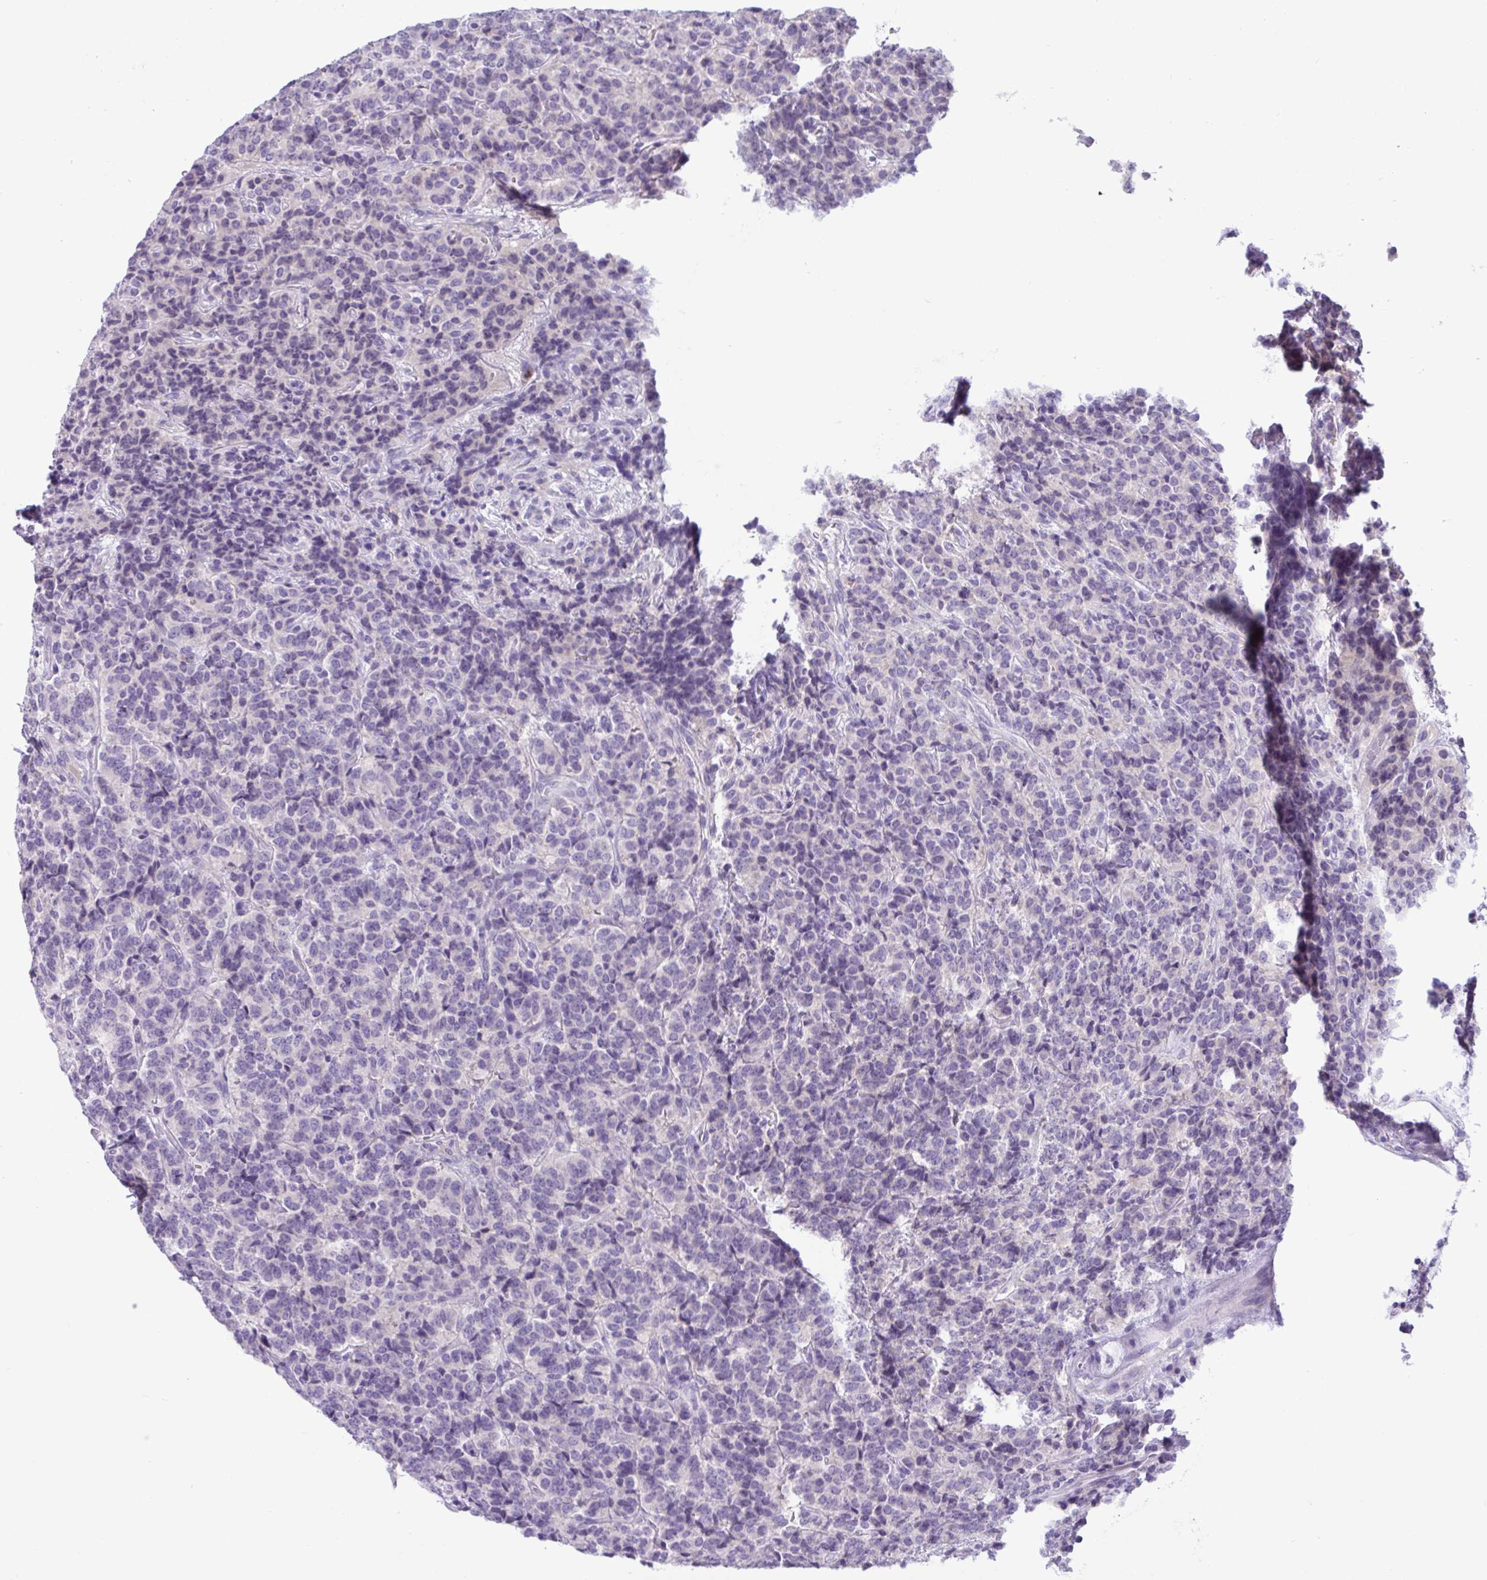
{"staining": {"intensity": "negative", "quantity": "none", "location": "none"}, "tissue": "carcinoid", "cell_type": "Tumor cells", "image_type": "cancer", "snomed": [{"axis": "morphology", "description": "Carcinoid, malignant, NOS"}, {"axis": "topography", "description": "Pancreas"}], "caption": "A high-resolution image shows immunohistochemistry (IHC) staining of carcinoid (malignant), which exhibits no significant staining in tumor cells. (Immunohistochemistry (ihc), brightfield microscopy, high magnification).", "gene": "WNT9B", "patient": {"sex": "male", "age": 36}}